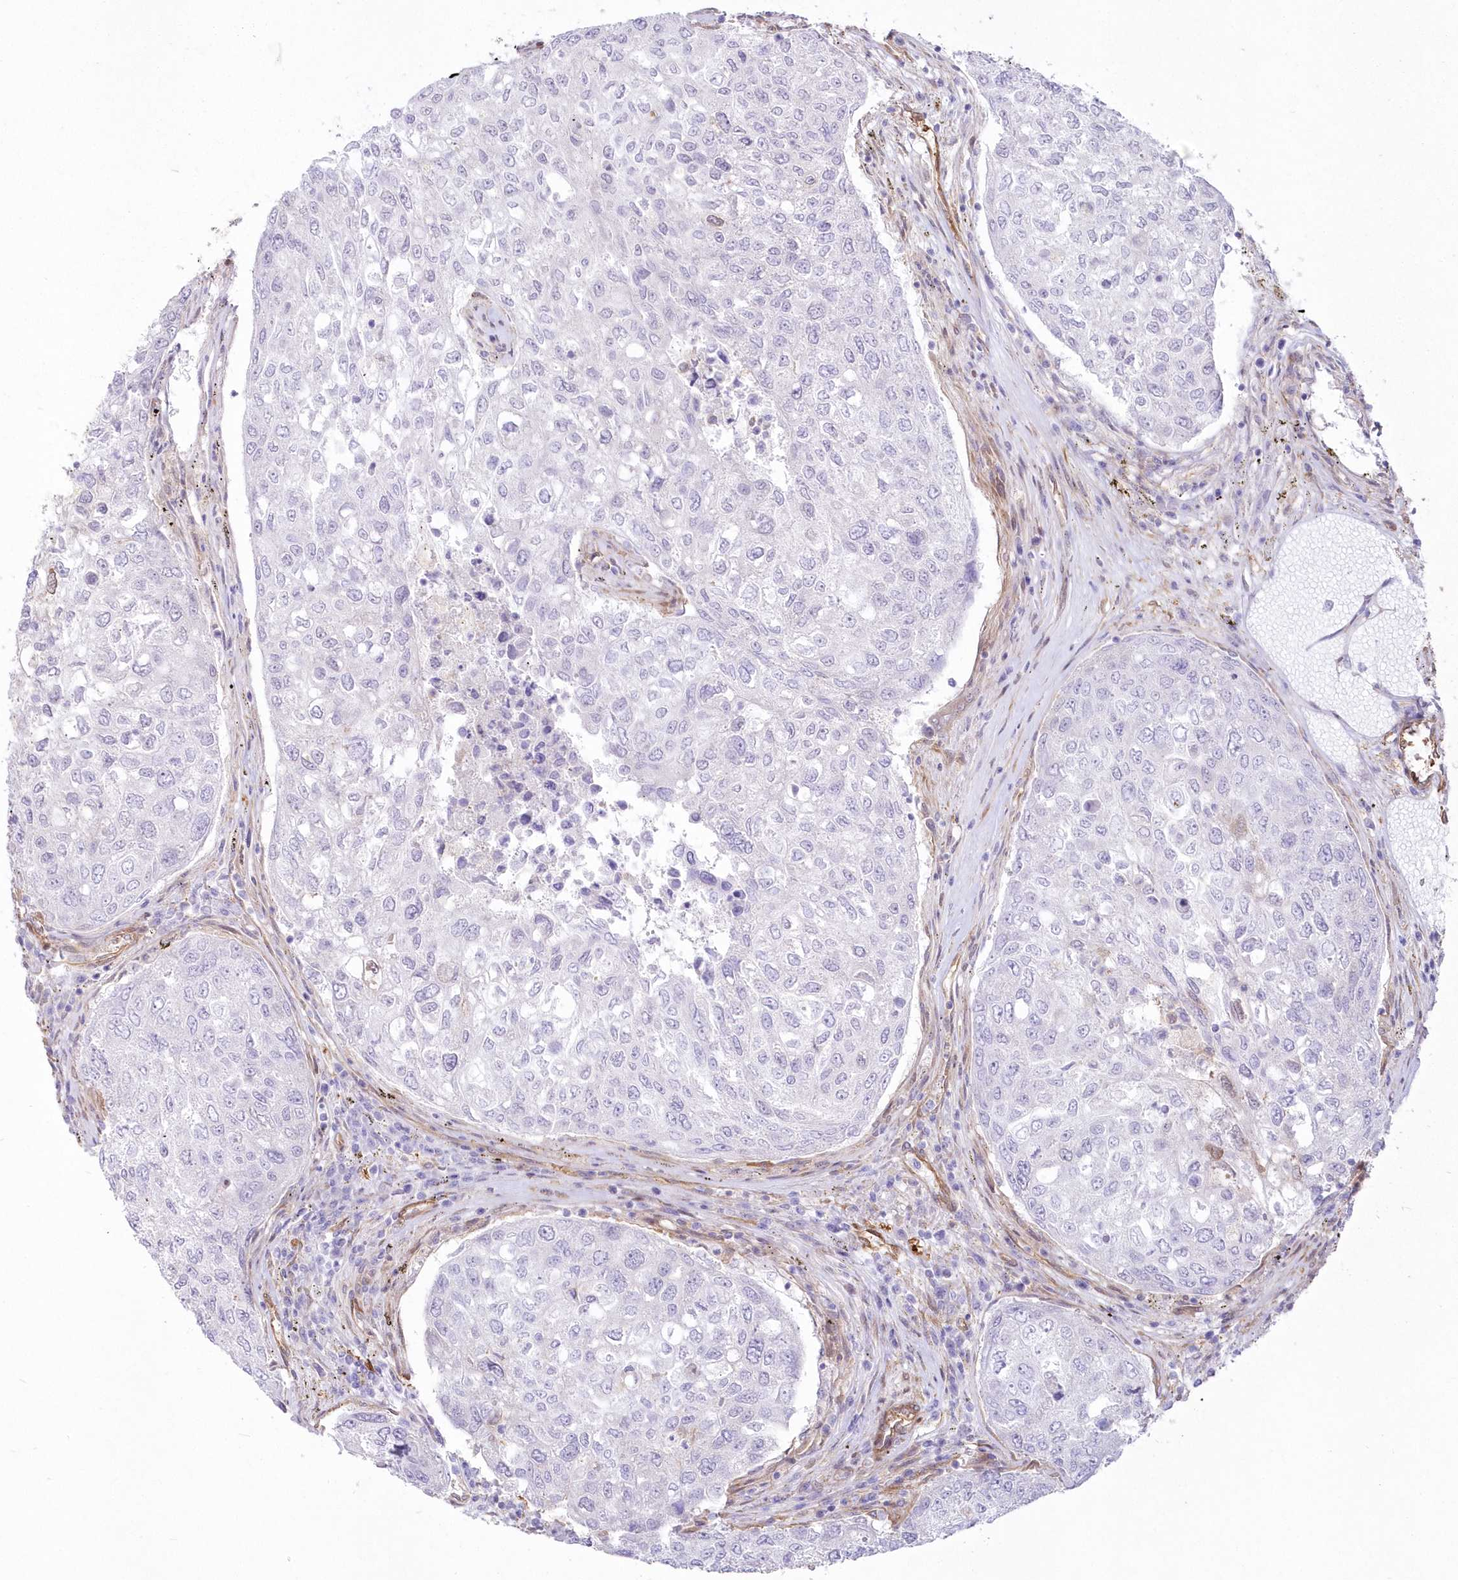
{"staining": {"intensity": "negative", "quantity": "none", "location": "none"}, "tissue": "urothelial cancer", "cell_type": "Tumor cells", "image_type": "cancer", "snomed": [{"axis": "morphology", "description": "Urothelial carcinoma, High grade"}, {"axis": "topography", "description": "Lymph node"}, {"axis": "topography", "description": "Urinary bladder"}], "caption": "DAB (3,3'-diaminobenzidine) immunohistochemical staining of human urothelial carcinoma (high-grade) shows no significant positivity in tumor cells.", "gene": "SH3PXD2B", "patient": {"sex": "male", "age": 51}}